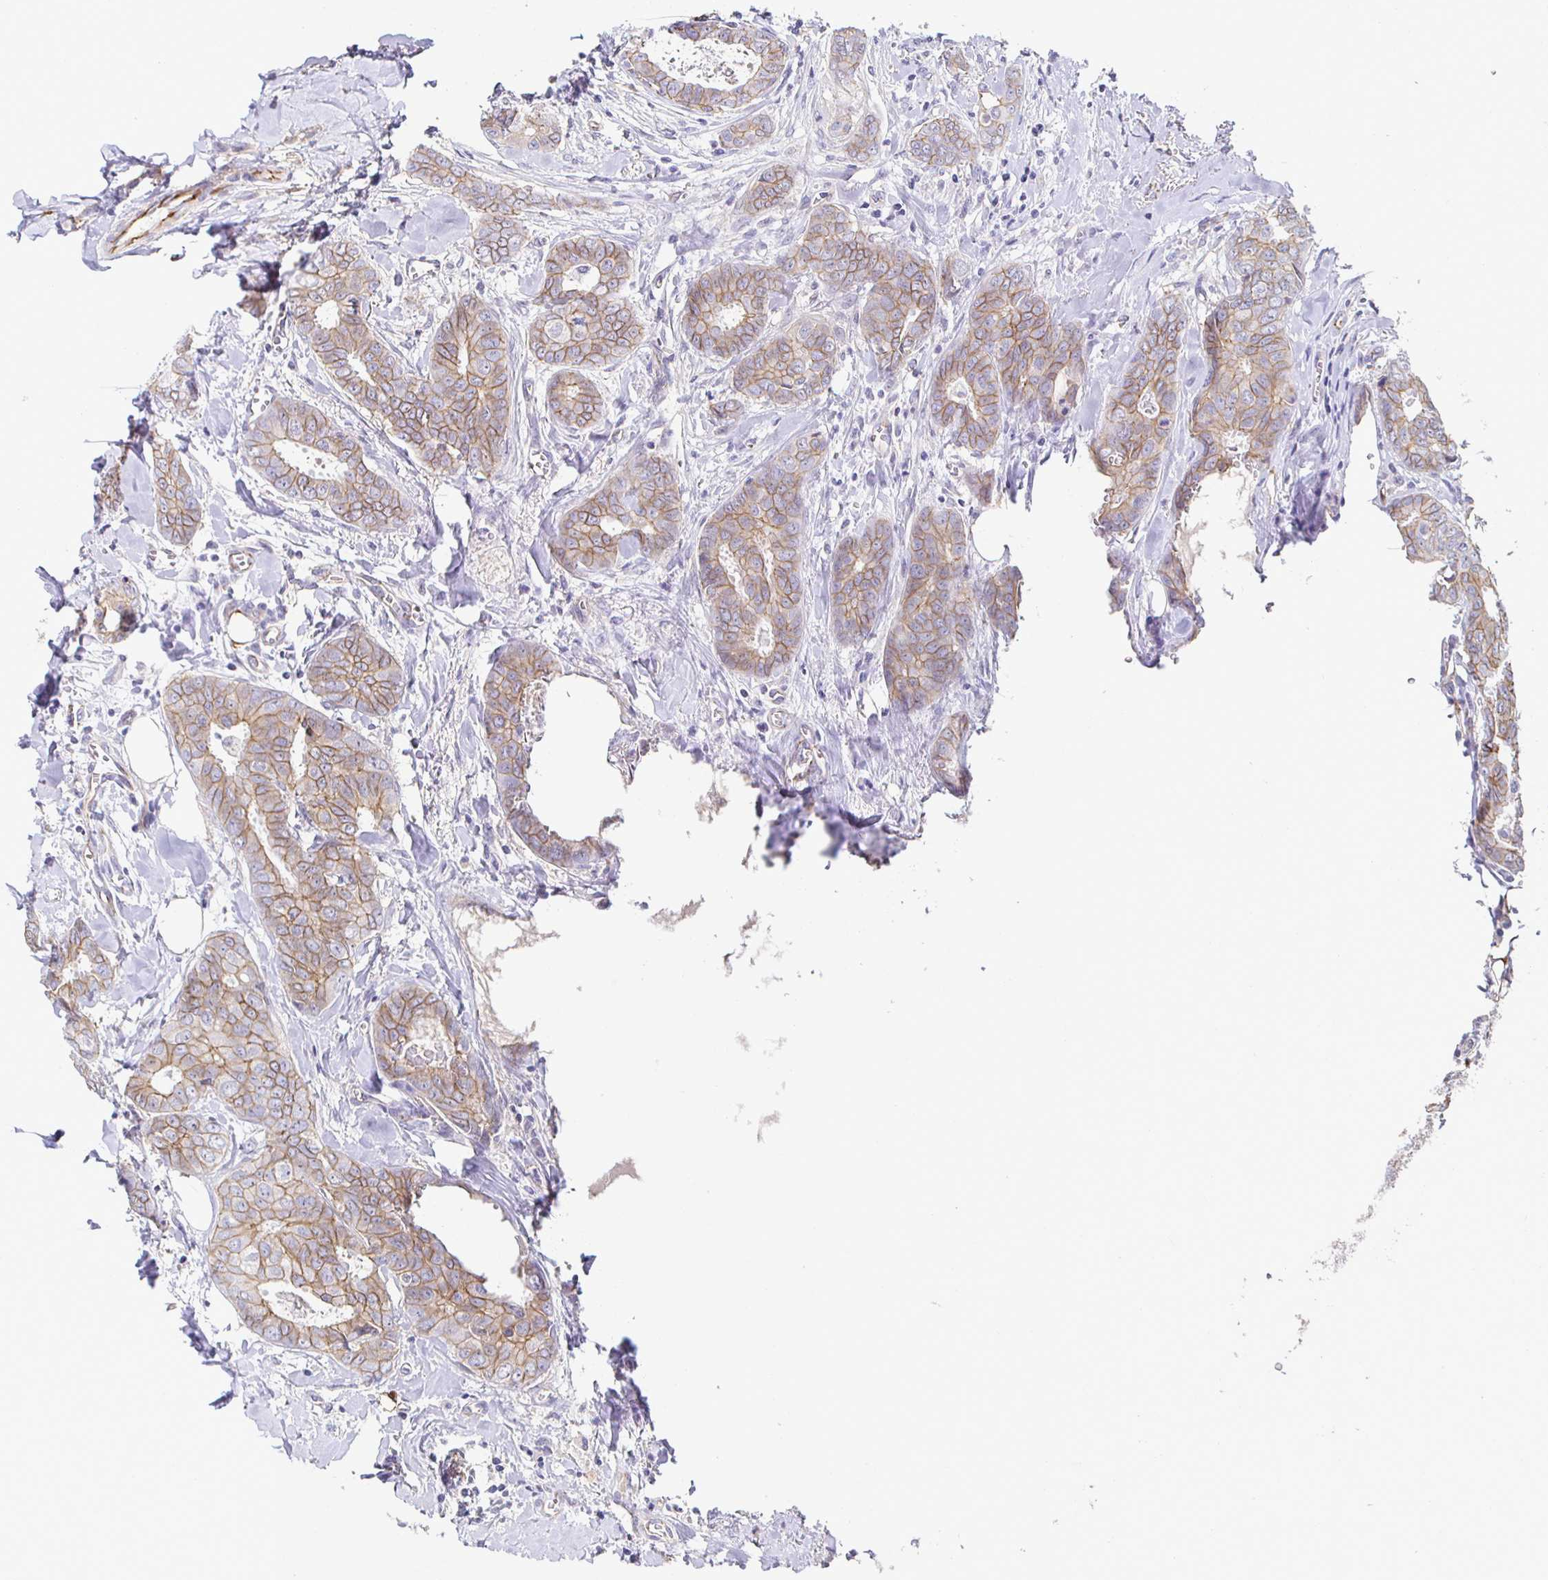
{"staining": {"intensity": "moderate", "quantity": ">75%", "location": "cytoplasmic/membranous"}, "tissue": "breast cancer", "cell_type": "Tumor cells", "image_type": "cancer", "snomed": [{"axis": "morphology", "description": "Duct carcinoma"}, {"axis": "topography", "description": "Breast"}], "caption": "Tumor cells show medium levels of moderate cytoplasmic/membranous staining in about >75% of cells in human intraductal carcinoma (breast).", "gene": "PIWIL3", "patient": {"sex": "female", "age": 45}}